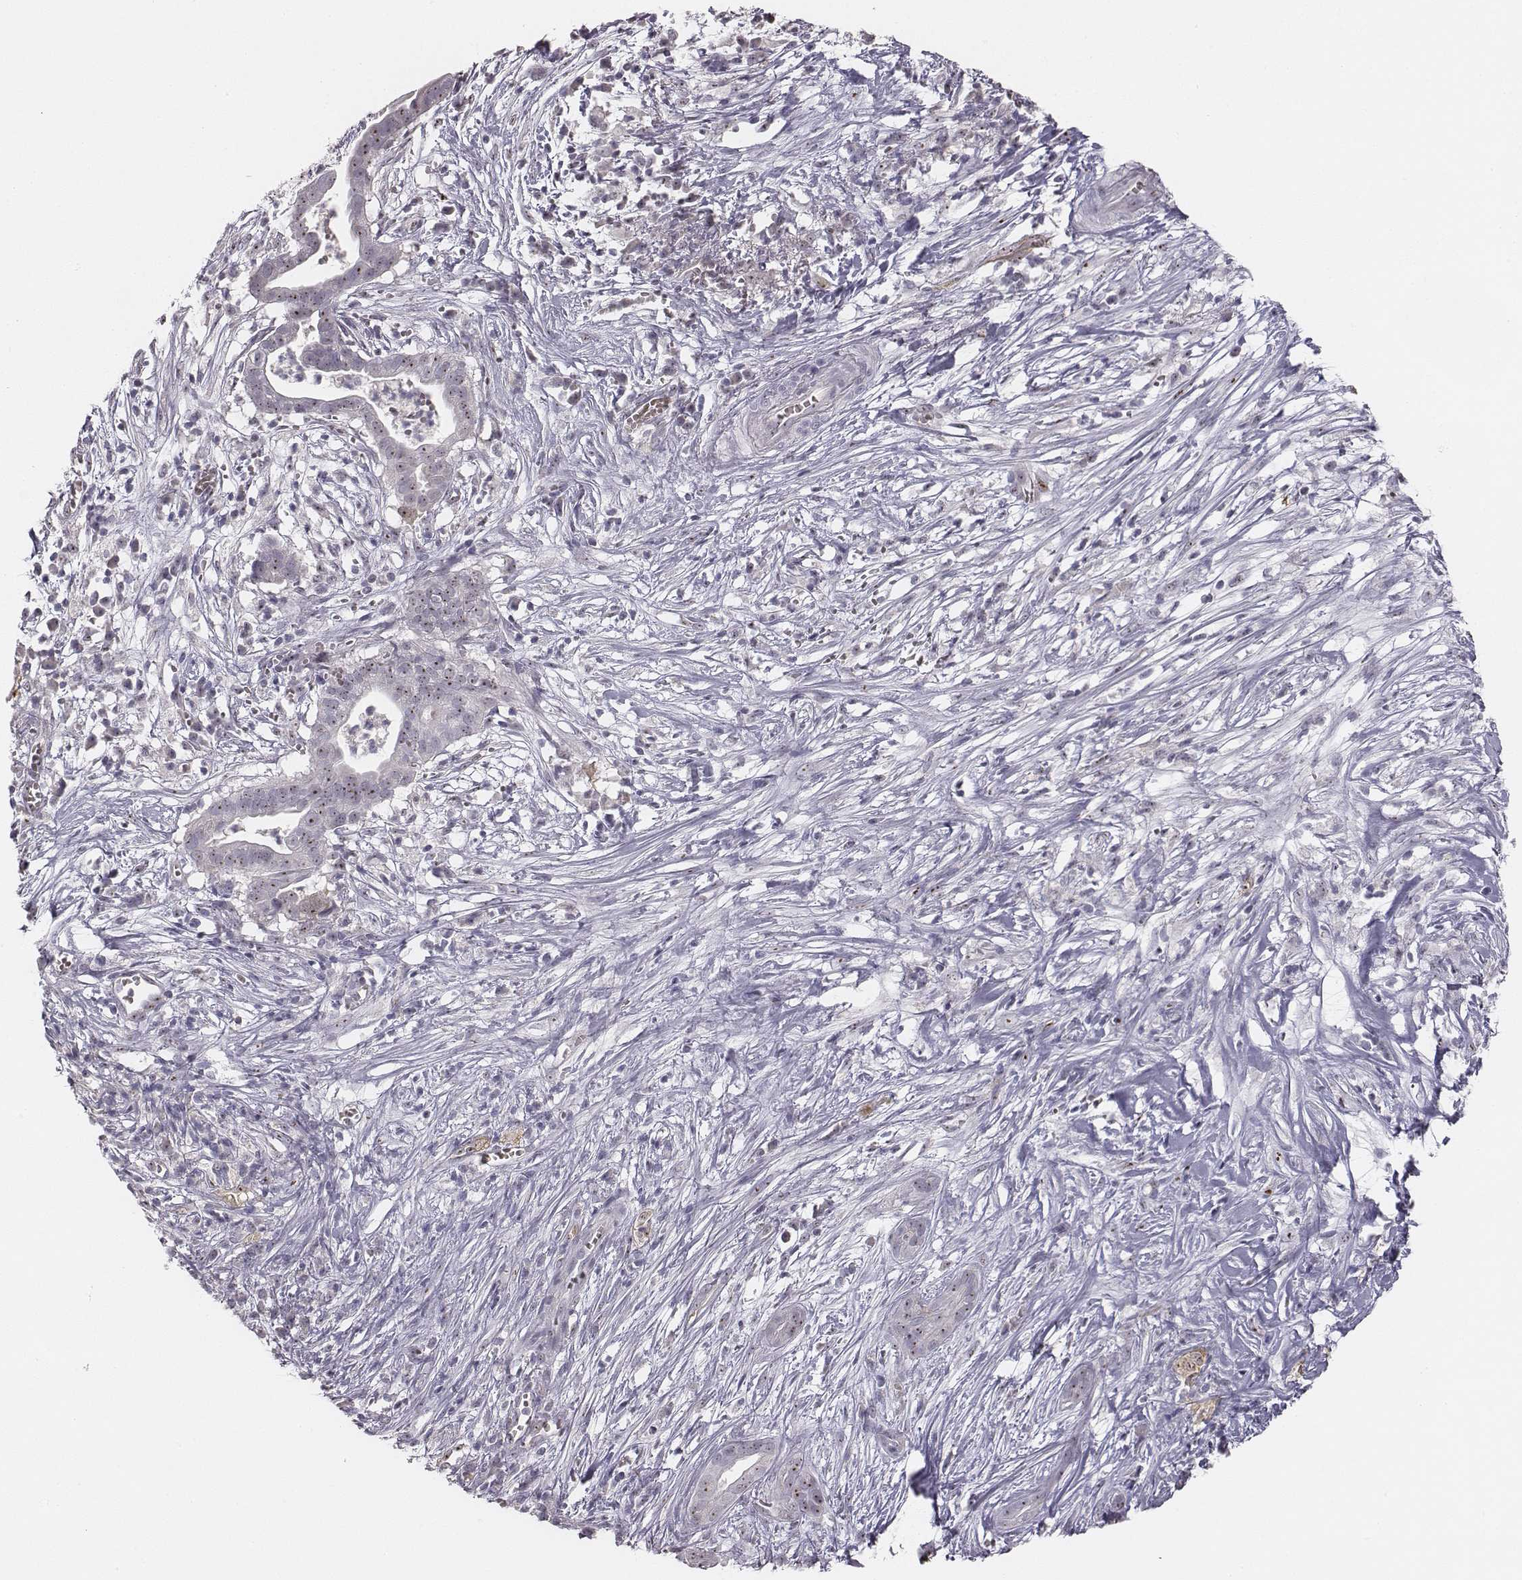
{"staining": {"intensity": "strong", "quantity": ">75%", "location": "nuclear"}, "tissue": "pancreatic cancer", "cell_type": "Tumor cells", "image_type": "cancer", "snomed": [{"axis": "morphology", "description": "Adenocarcinoma, NOS"}, {"axis": "topography", "description": "Pancreas"}], "caption": "The histopathology image shows immunohistochemical staining of adenocarcinoma (pancreatic). There is strong nuclear staining is appreciated in approximately >75% of tumor cells.", "gene": "NIFK", "patient": {"sex": "male", "age": 61}}